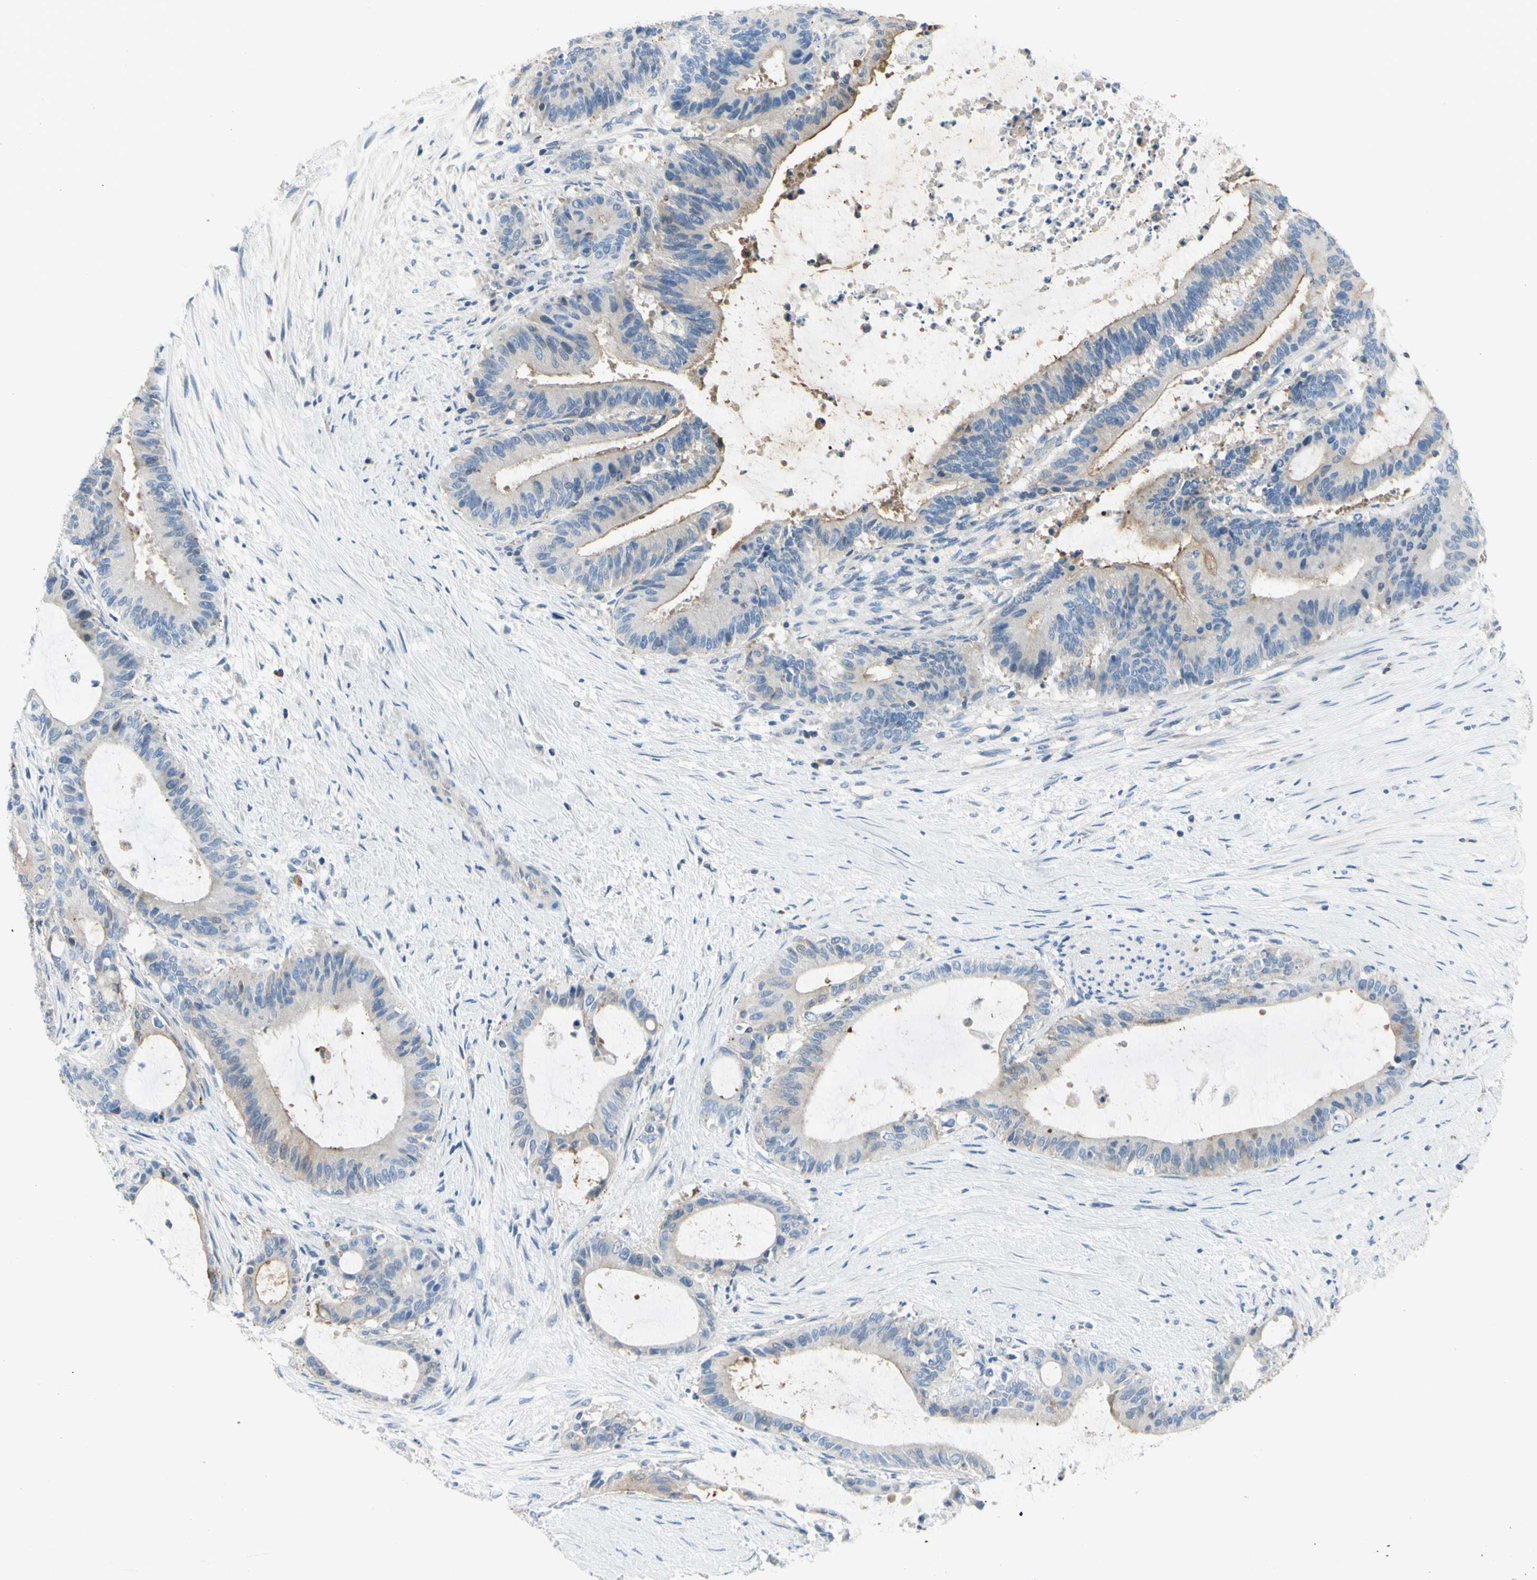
{"staining": {"intensity": "weak", "quantity": ">75%", "location": "cytoplasmic/membranous"}, "tissue": "liver cancer", "cell_type": "Tumor cells", "image_type": "cancer", "snomed": [{"axis": "morphology", "description": "Cholangiocarcinoma"}, {"axis": "topography", "description": "Liver"}], "caption": "Liver cancer stained with DAB (3,3'-diaminobenzidine) immunohistochemistry (IHC) reveals low levels of weak cytoplasmic/membranous positivity in about >75% of tumor cells.", "gene": "MUC1", "patient": {"sex": "female", "age": 73}}